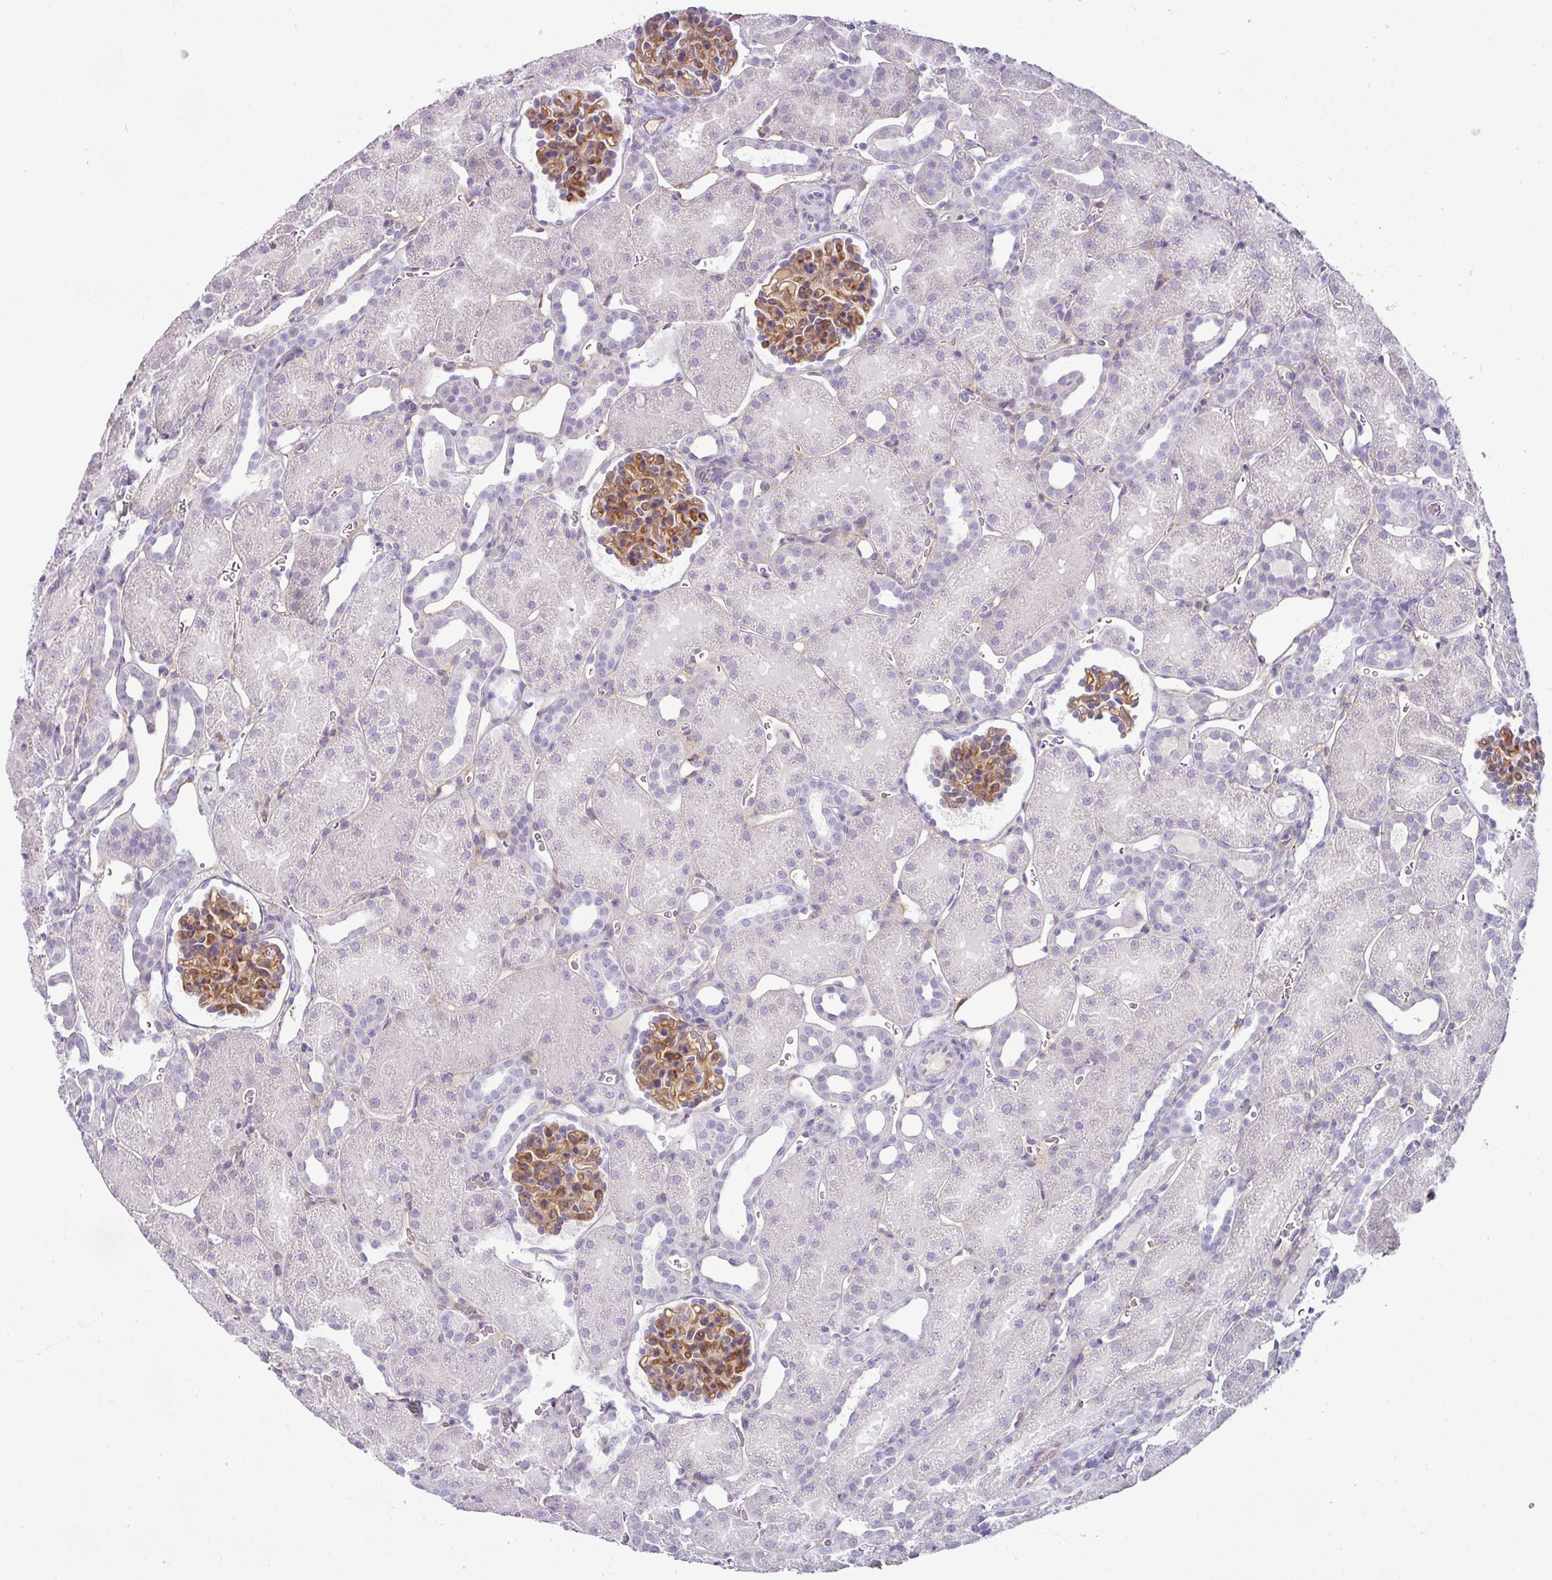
{"staining": {"intensity": "moderate", "quantity": ">75%", "location": "cytoplasmic/membranous"}, "tissue": "kidney", "cell_type": "Cells in glomeruli", "image_type": "normal", "snomed": [{"axis": "morphology", "description": "Normal tissue, NOS"}, {"axis": "topography", "description": "Kidney"}], "caption": "DAB (3,3'-diaminobenzidine) immunohistochemical staining of normal kidney shows moderate cytoplasmic/membranous protein expression in approximately >75% of cells in glomeruli. The protein of interest is shown in brown color, while the nuclei are stained blue.", "gene": "OR52N1", "patient": {"sex": "male", "age": 2}}